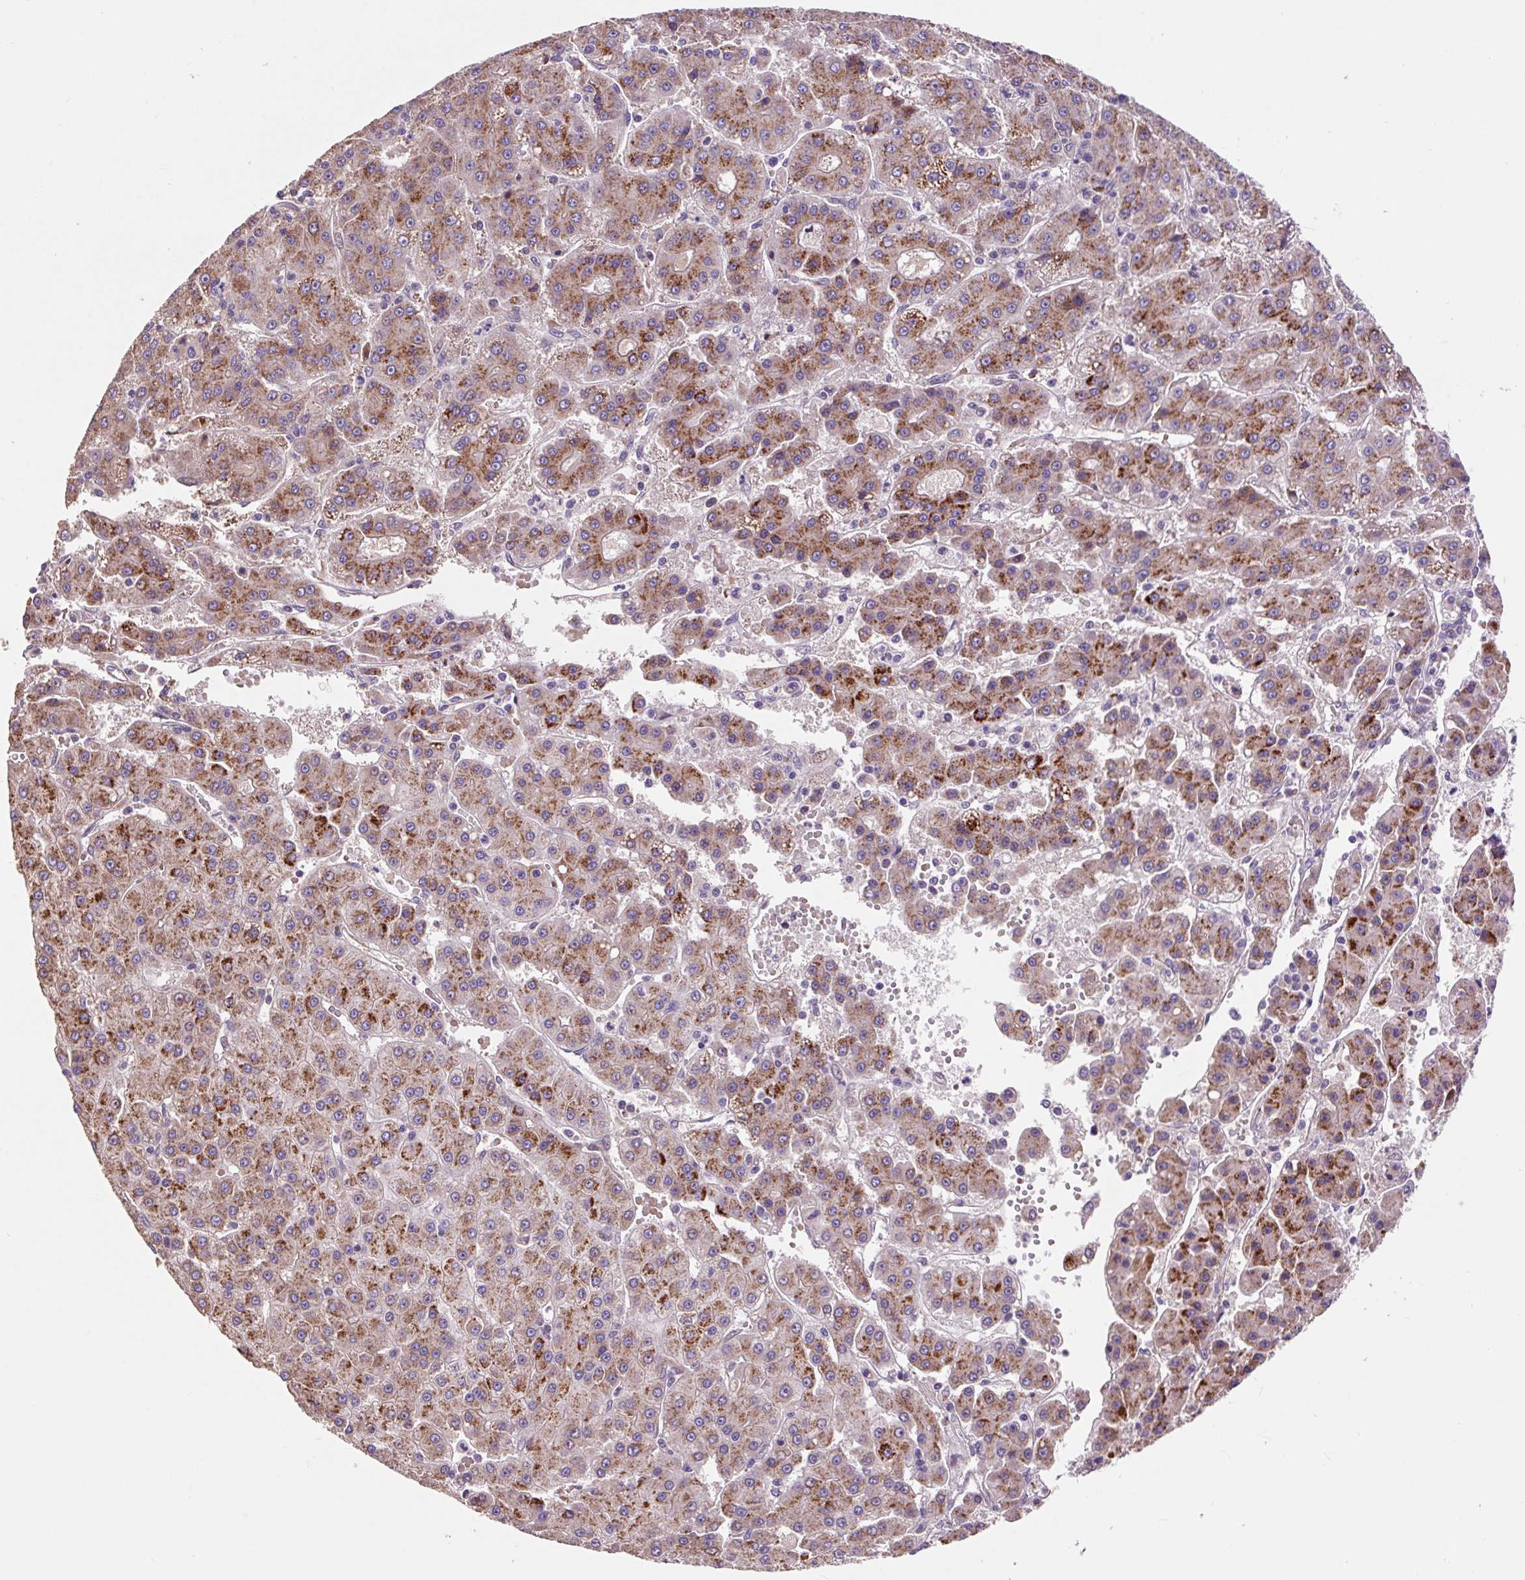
{"staining": {"intensity": "moderate", "quantity": ">75%", "location": "cytoplasmic/membranous"}, "tissue": "liver cancer", "cell_type": "Tumor cells", "image_type": "cancer", "snomed": [{"axis": "morphology", "description": "Carcinoma, Hepatocellular, NOS"}, {"axis": "topography", "description": "Liver"}], "caption": "IHC (DAB (3,3'-diaminobenzidine)) staining of hepatocellular carcinoma (liver) shows moderate cytoplasmic/membranous protein expression in about >75% of tumor cells. (DAB IHC with brightfield microscopy, high magnification).", "gene": "PRIMPOL", "patient": {"sex": "male", "age": 76}}